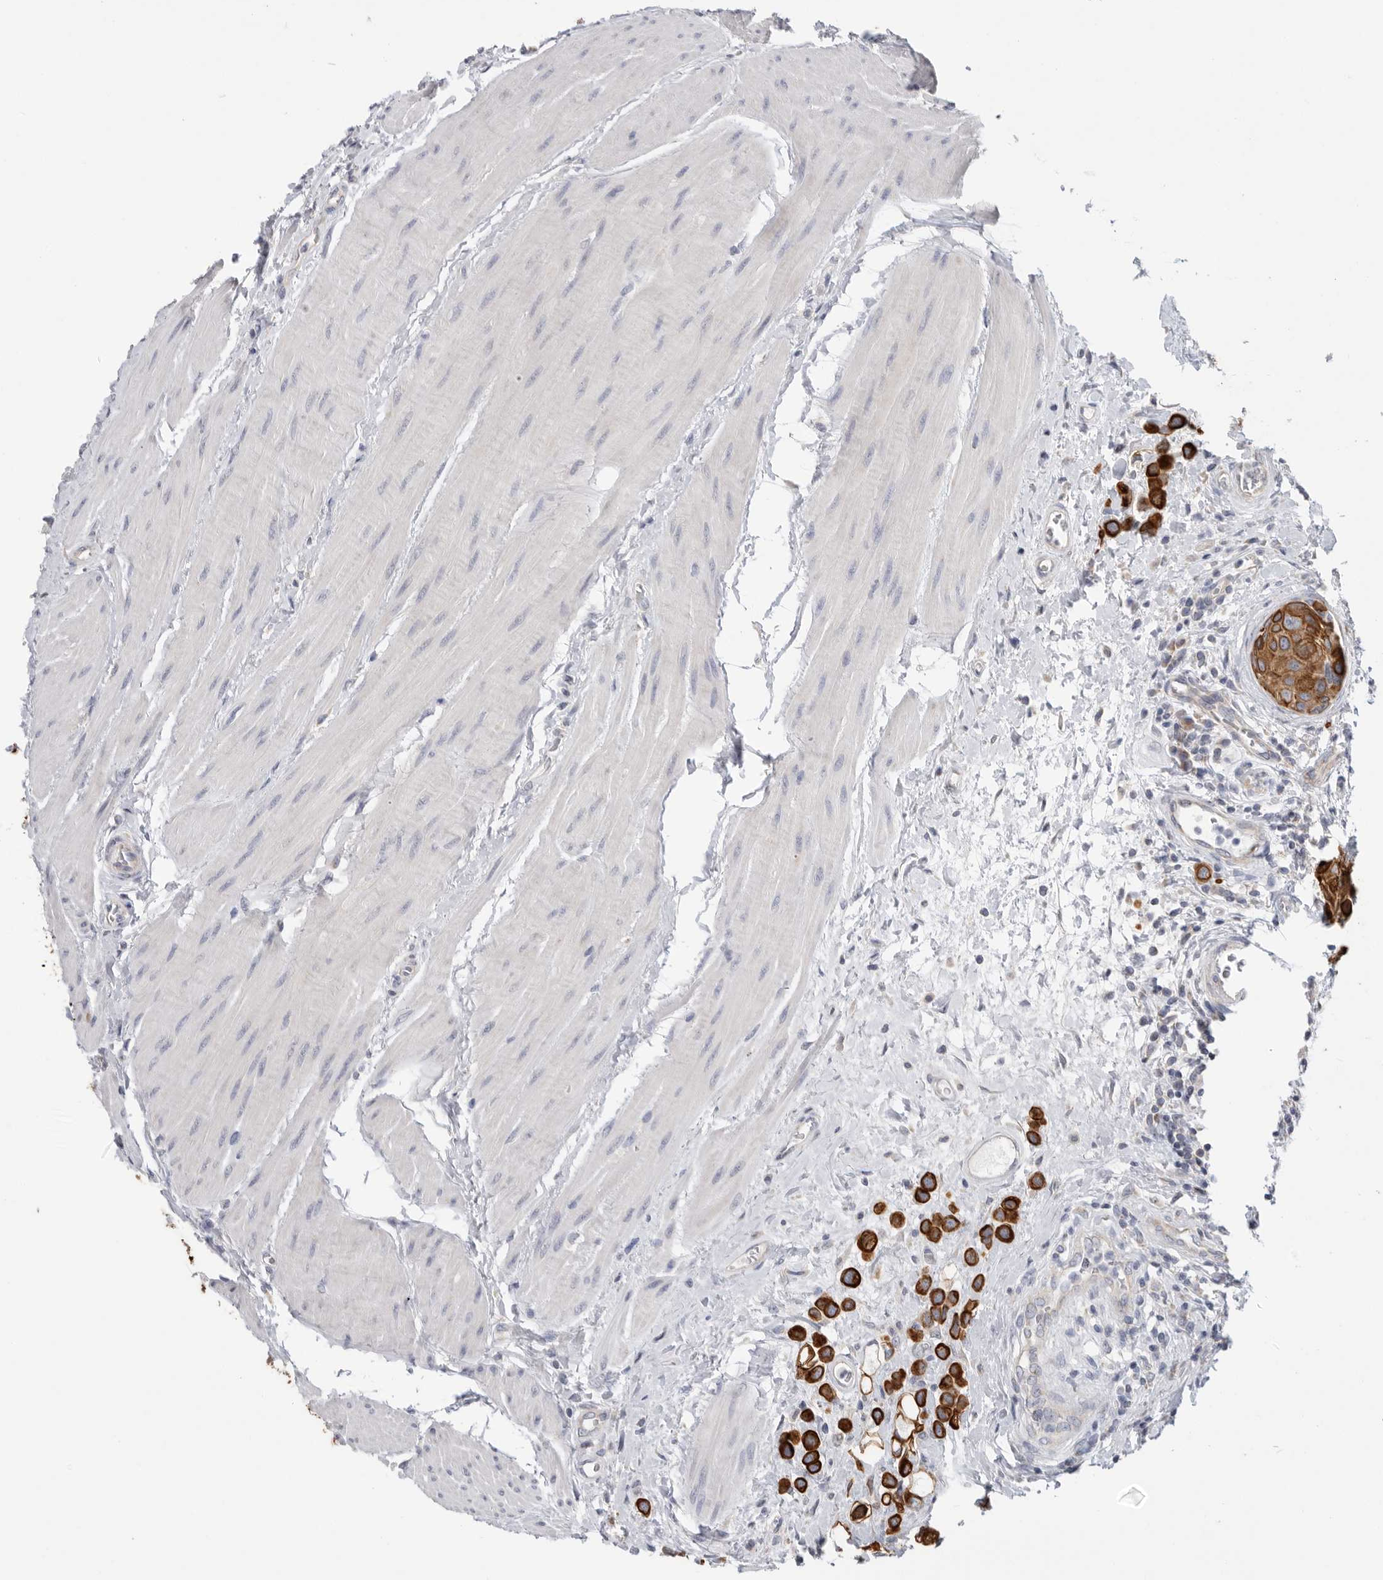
{"staining": {"intensity": "strong", "quantity": ">75%", "location": "cytoplasmic/membranous"}, "tissue": "urothelial cancer", "cell_type": "Tumor cells", "image_type": "cancer", "snomed": [{"axis": "morphology", "description": "Urothelial carcinoma, High grade"}, {"axis": "topography", "description": "Urinary bladder"}], "caption": "A high-resolution photomicrograph shows immunohistochemistry staining of urothelial cancer, which displays strong cytoplasmic/membranous positivity in about >75% of tumor cells.", "gene": "MTFR1L", "patient": {"sex": "male", "age": 50}}